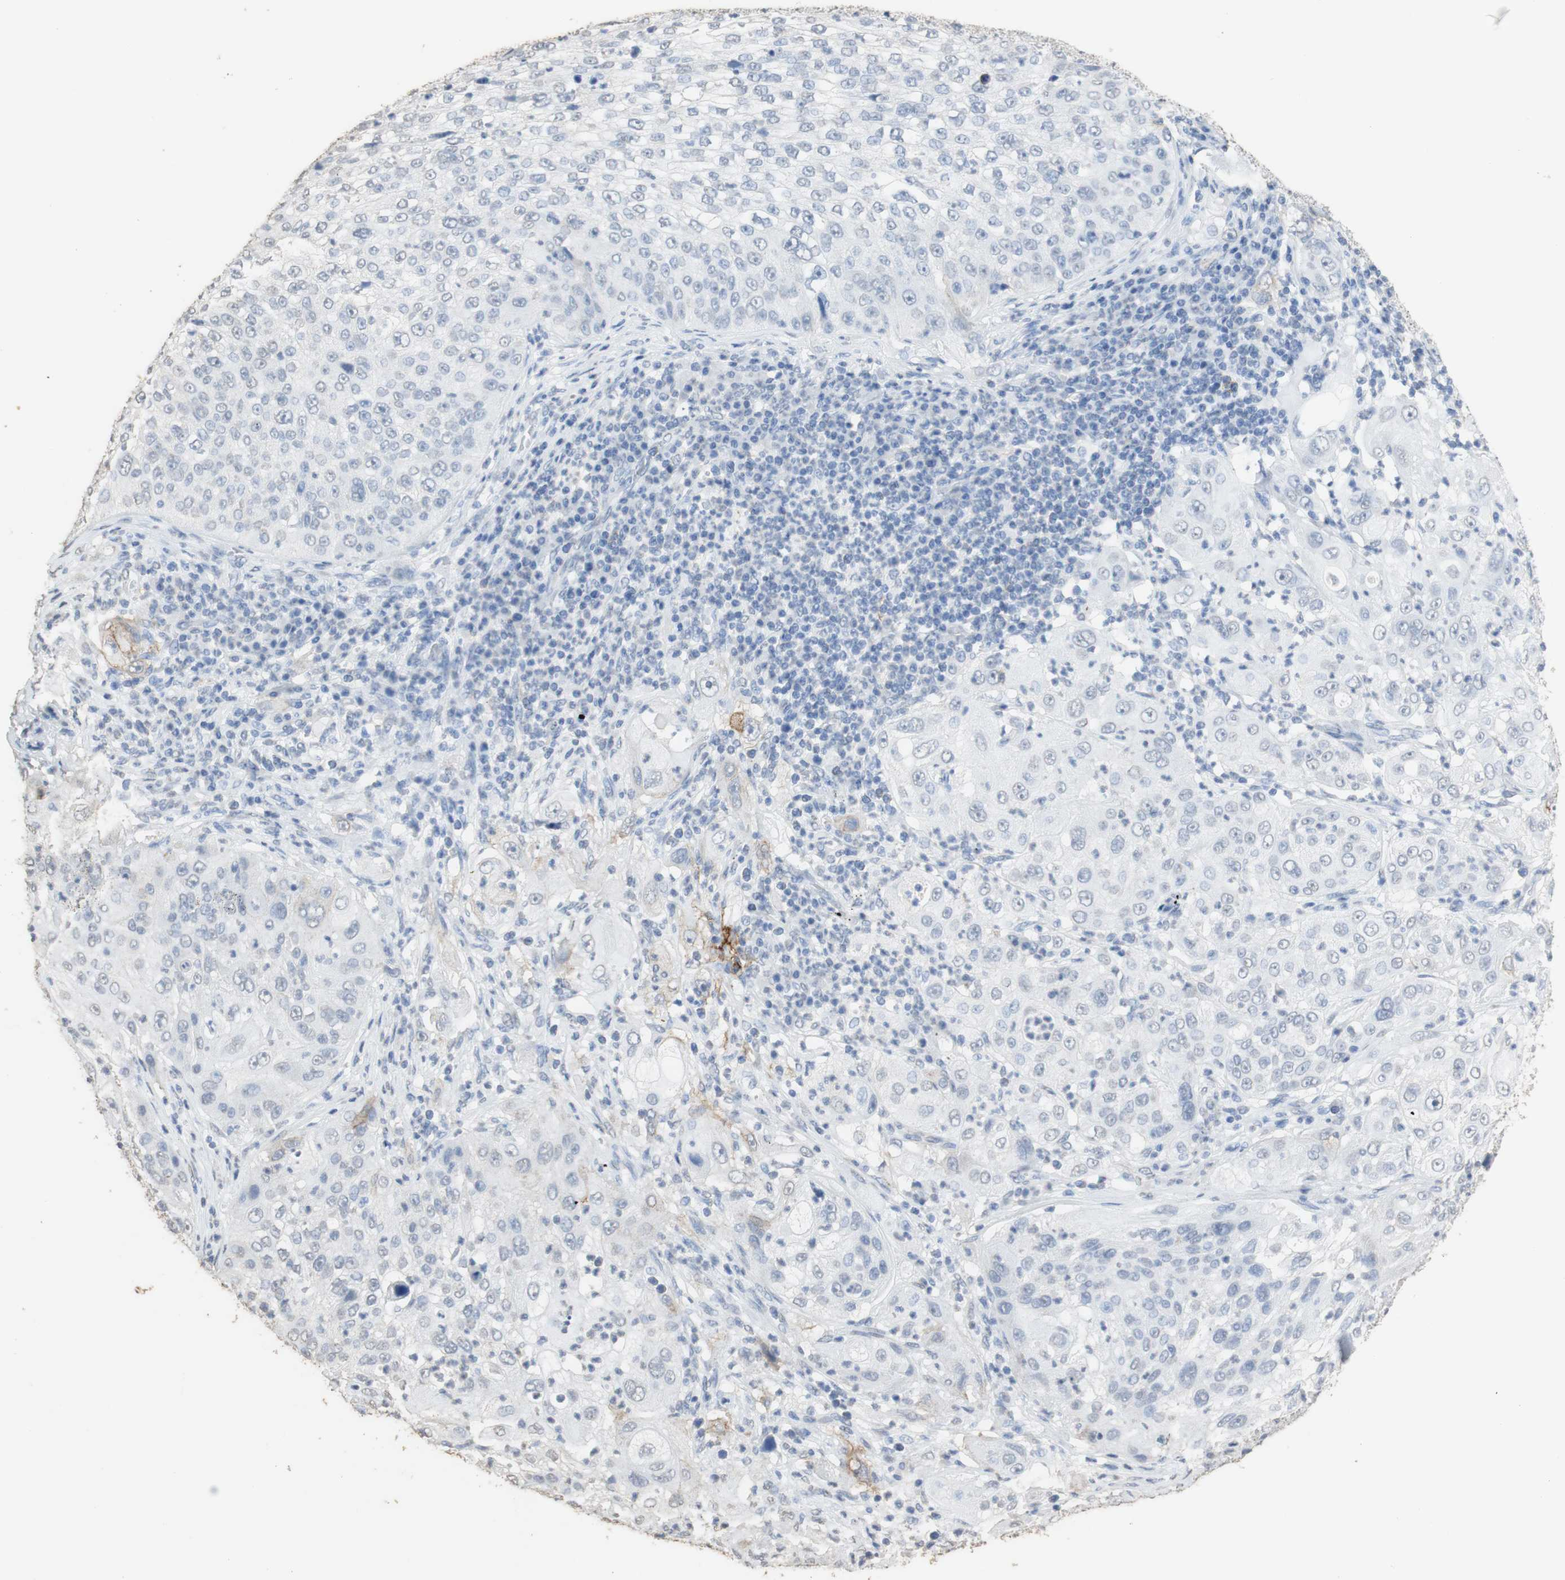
{"staining": {"intensity": "weak", "quantity": "<25%", "location": "cytoplasmic/membranous"}, "tissue": "lung cancer", "cell_type": "Tumor cells", "image_type": "cancer", "snomed": [{"axis": "morphology", "description": "Inflammation, NOS"}, {"axis": "morphology", "description": "Squamous cell carcinoma, NOS"}, {"axis": "topography", "description": "Lymph node"}, {"axis": "topography", "description": "Soft tissue"}, {"axis": "topography", "description": "Lung"}], "caption": "This is an immunohistochemistry photomicrograph of lung cancer. There is no positivity in tumor cells.", "gene": "L1CAM", "patient": {"sex": "male", "age": 66}}